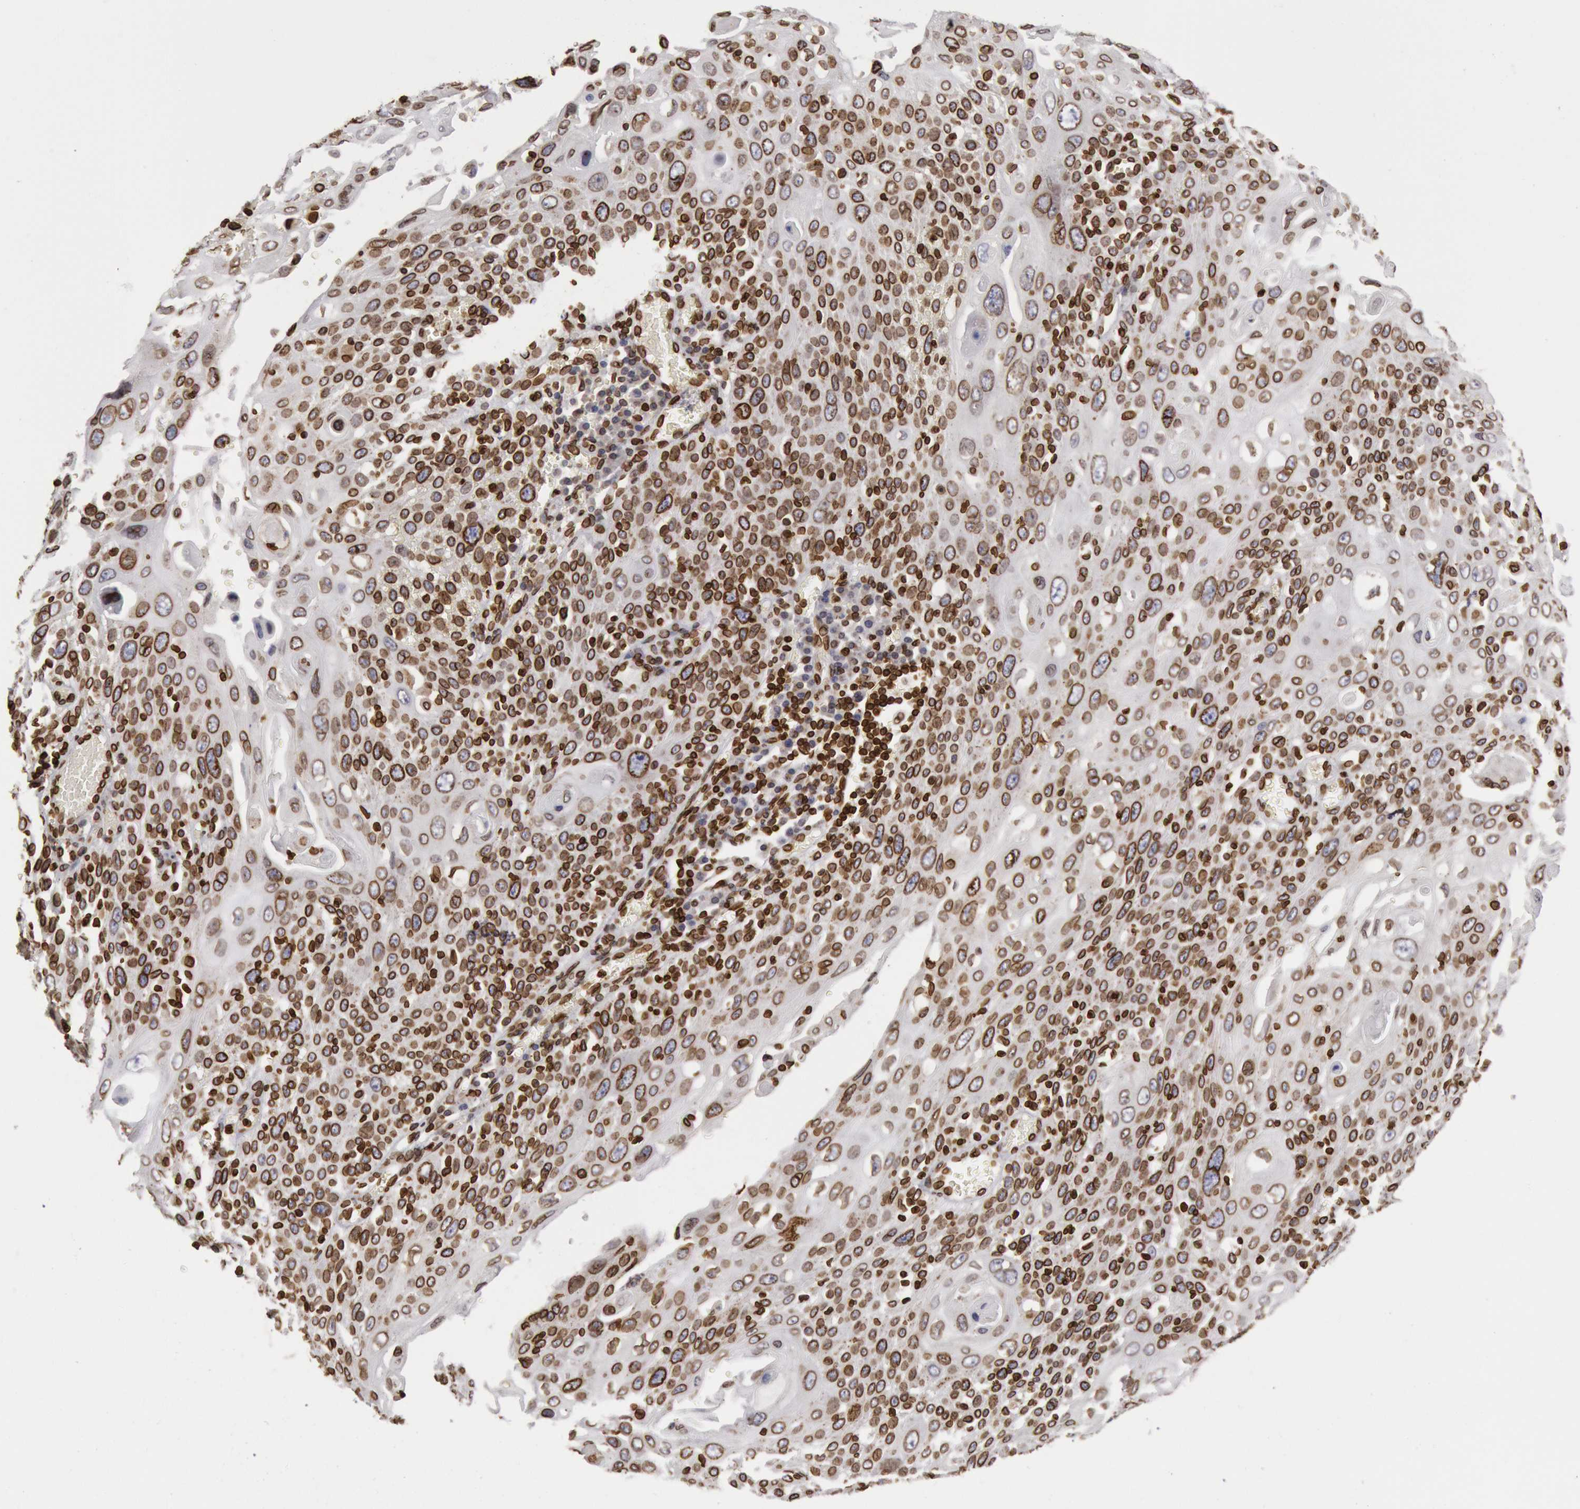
{"staining": {"intensity": "moderate", "quantity": ">75%", "location": "cytoplasmic/membranous,nuclear"}, "tissue": "cervical cancer", "cell_type": "Tumor cells", "image_type": "cancer", "snomed": [{"axis": "morphology", "description": "Squamous cell carcinoma, NOS"}, {"axis": "topography", "description": "Cervix"}], "caption": "Brown immunohistochemical staining in human squamous cell carcinoma (cervical) demonstrates moderate cytoplasmic/membranous and nuclear expression in about >75% of tumor cells. Nuclei are stained in blue.", "gene": "SUN2", "patient": {"sex": "female", "age": 54}}